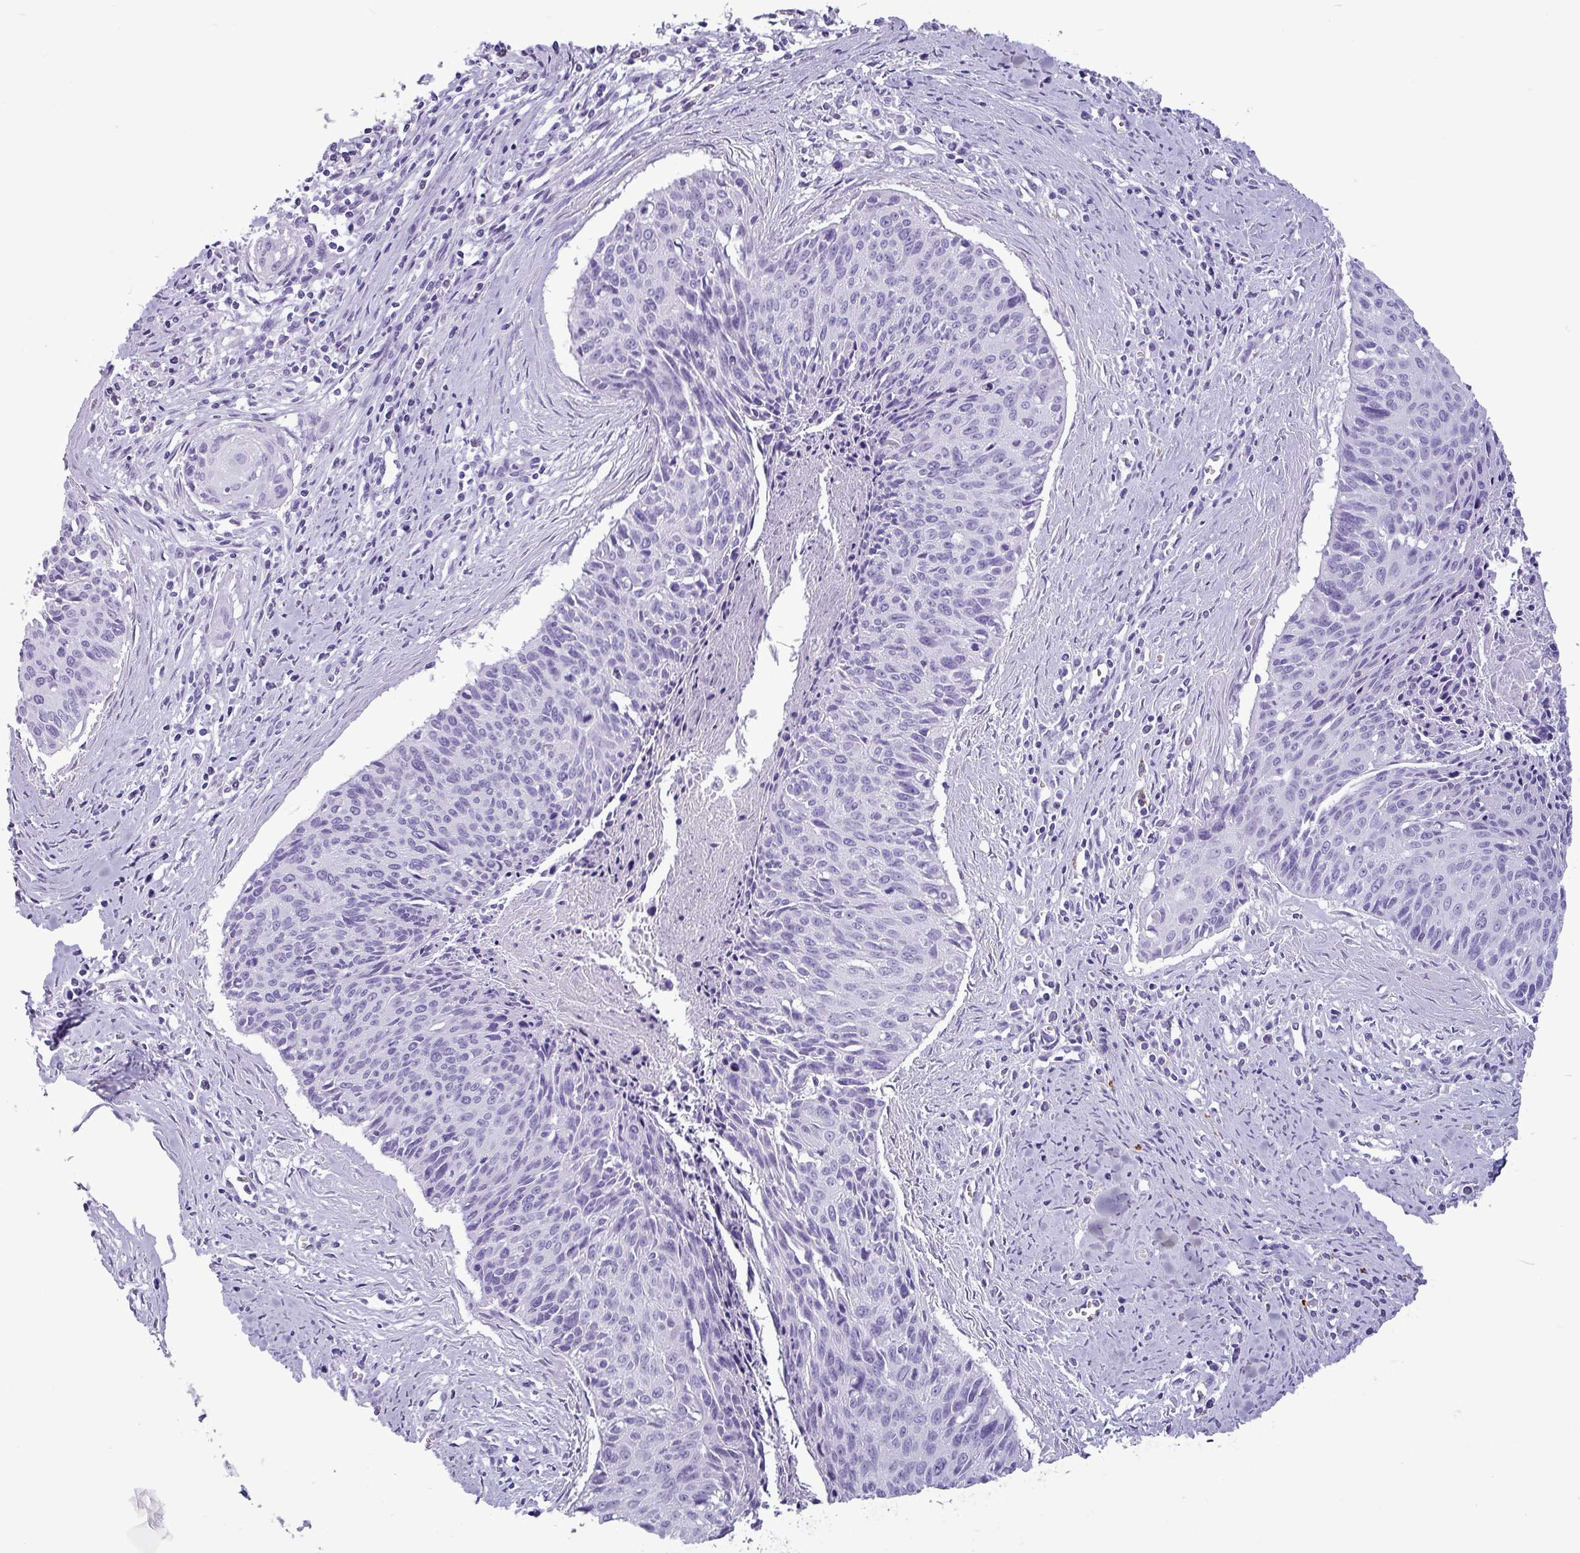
{"staining": {"intensity": "negative", "quantity": "none", "location": "none"}, "tissue": "cervical cancer", "cell_type": "Tumor cells", "image_type": "cancer", "snomed": [{"axis": "morphology", "description": "Squamous cell carcinoma, NOS"}, {"axis": "topography", "description": "Cervix"}], "caption": "Protein analysis of cervical squamous cell carcinoma demonstrates no significant staining in tumor cells.", "gene": "AMY1B", "patient": {"sex": "female", "age": 55}}